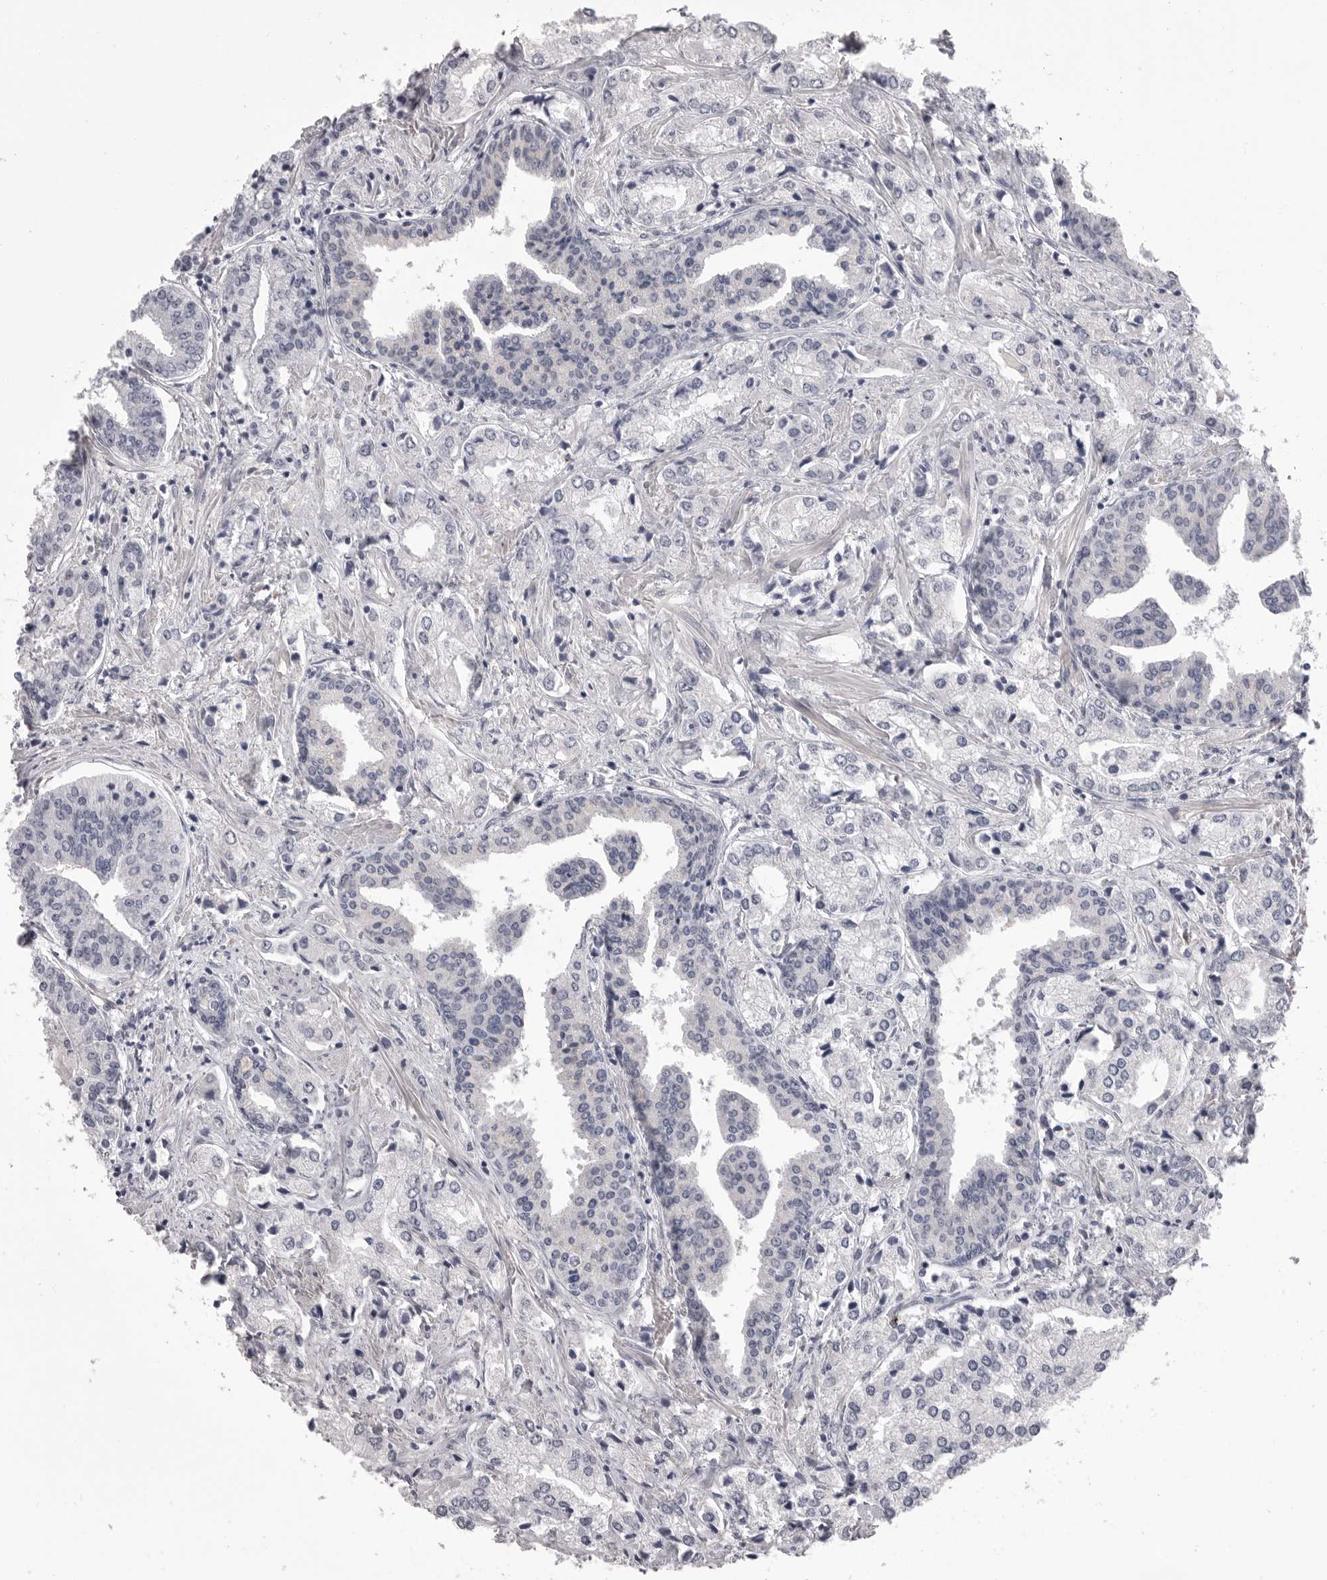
{"staining": {"intensity": "negative", "quantity": "none", "location": "none"}, "tissue": "prostate cancer", "cell_type": "Tumor cells", "image_type": "cancer", "snomed": [{"axis": "morphology", "description": "Adenocarcinoma, High grade"}, {"axis": "topography", "description": "Prostate"}], "caption": "Immunohistochemistry (IHC) of prostate cancer (adenocarcinoma (high-grade)) reveals no positivity in tumor cells.", "gene": "SERPING1", "patient": {"sex": "male", "age": 66}}